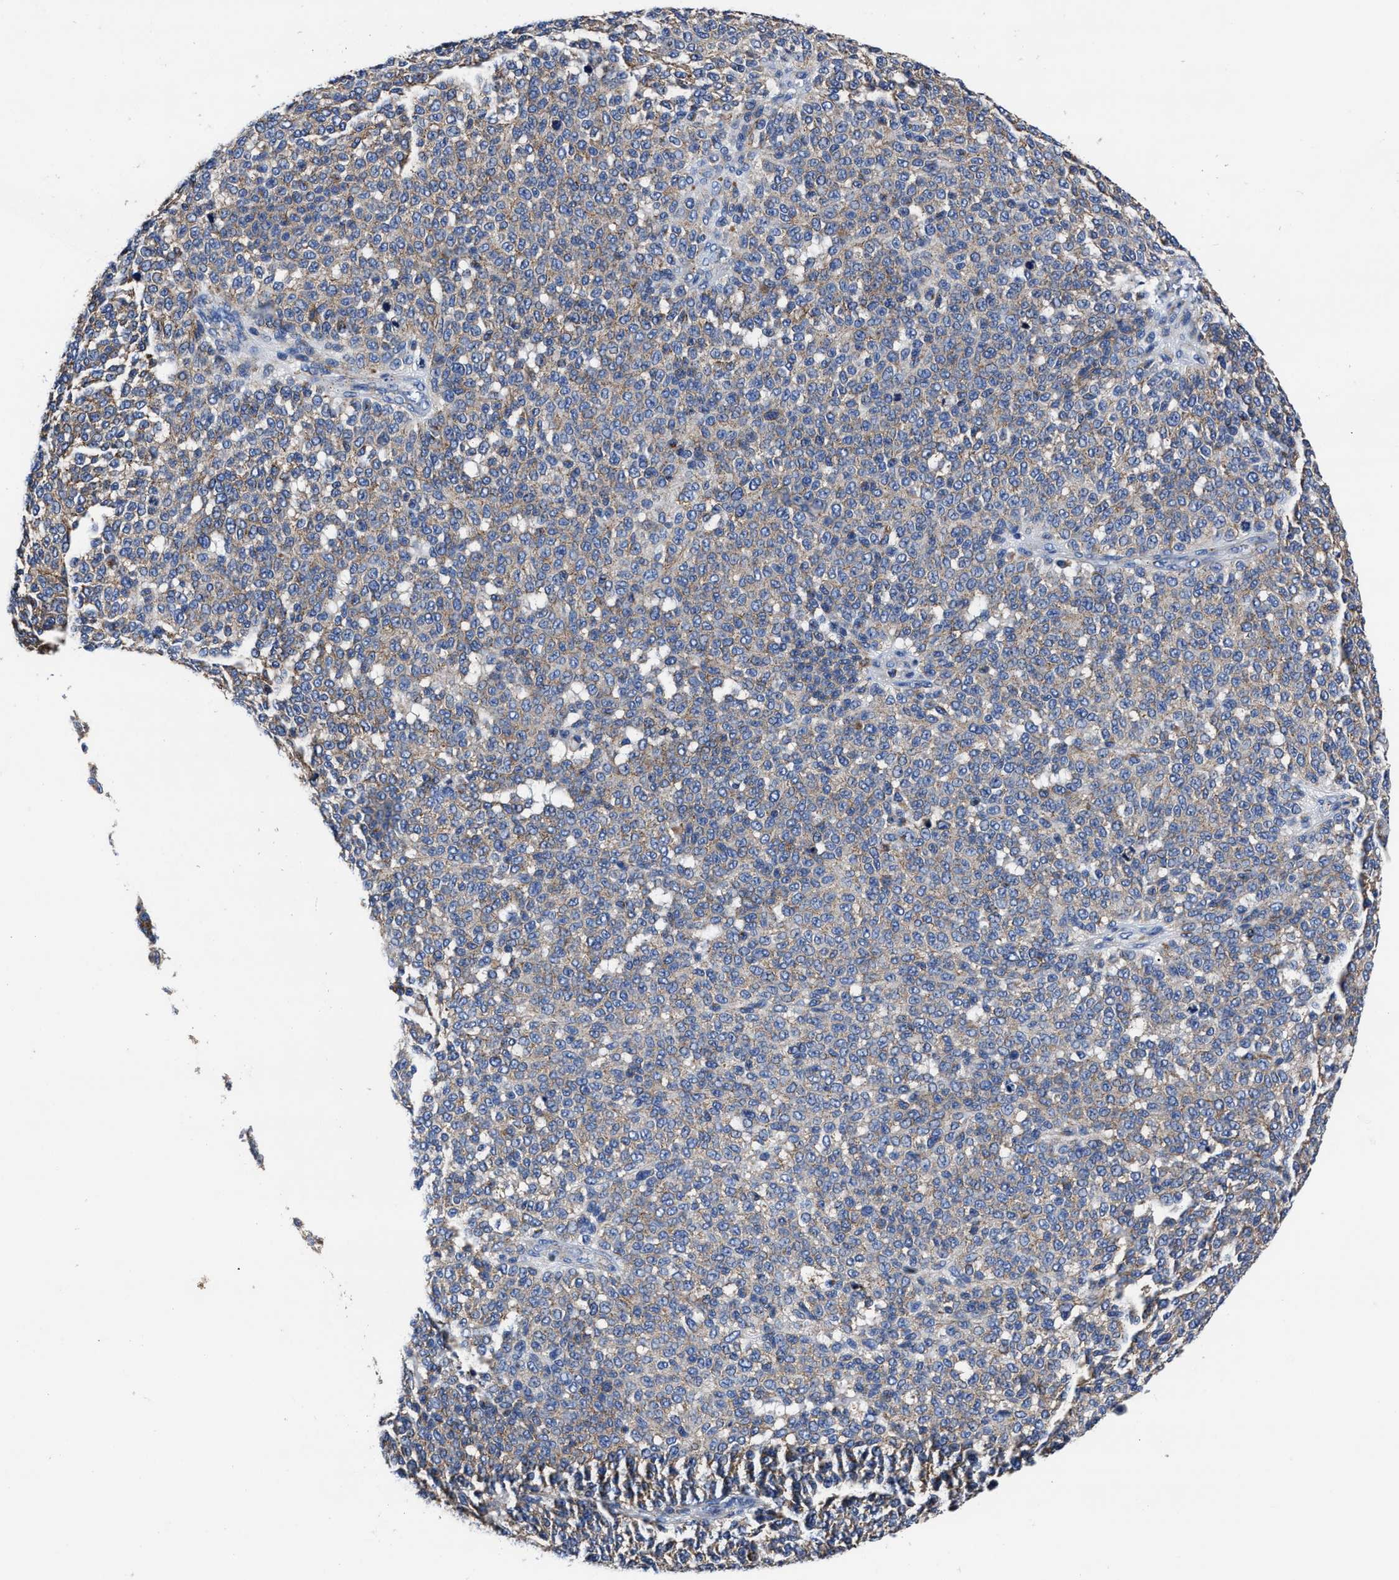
{"staining": {"intensity": "weak", "quantity": "25%-75%", "location": "cytoplasmic/membranous"}, "tissue": "melanoma", "cell_type": "Tumor cells", "image_type": "cancer", "snomed": [{"axis": "morphology", "description": "Malignant melanoma, NOS"}, {"axis": "topography", "description": "Skin"}], "caption": "Malignant melanoma stained with a brown dye displays weak cytoplasmic/membranous positive positivity in about 25%-75% of tumor cells.", "gene": "LAMTOR4", "patient": {"sex": "male", "age": 59}}